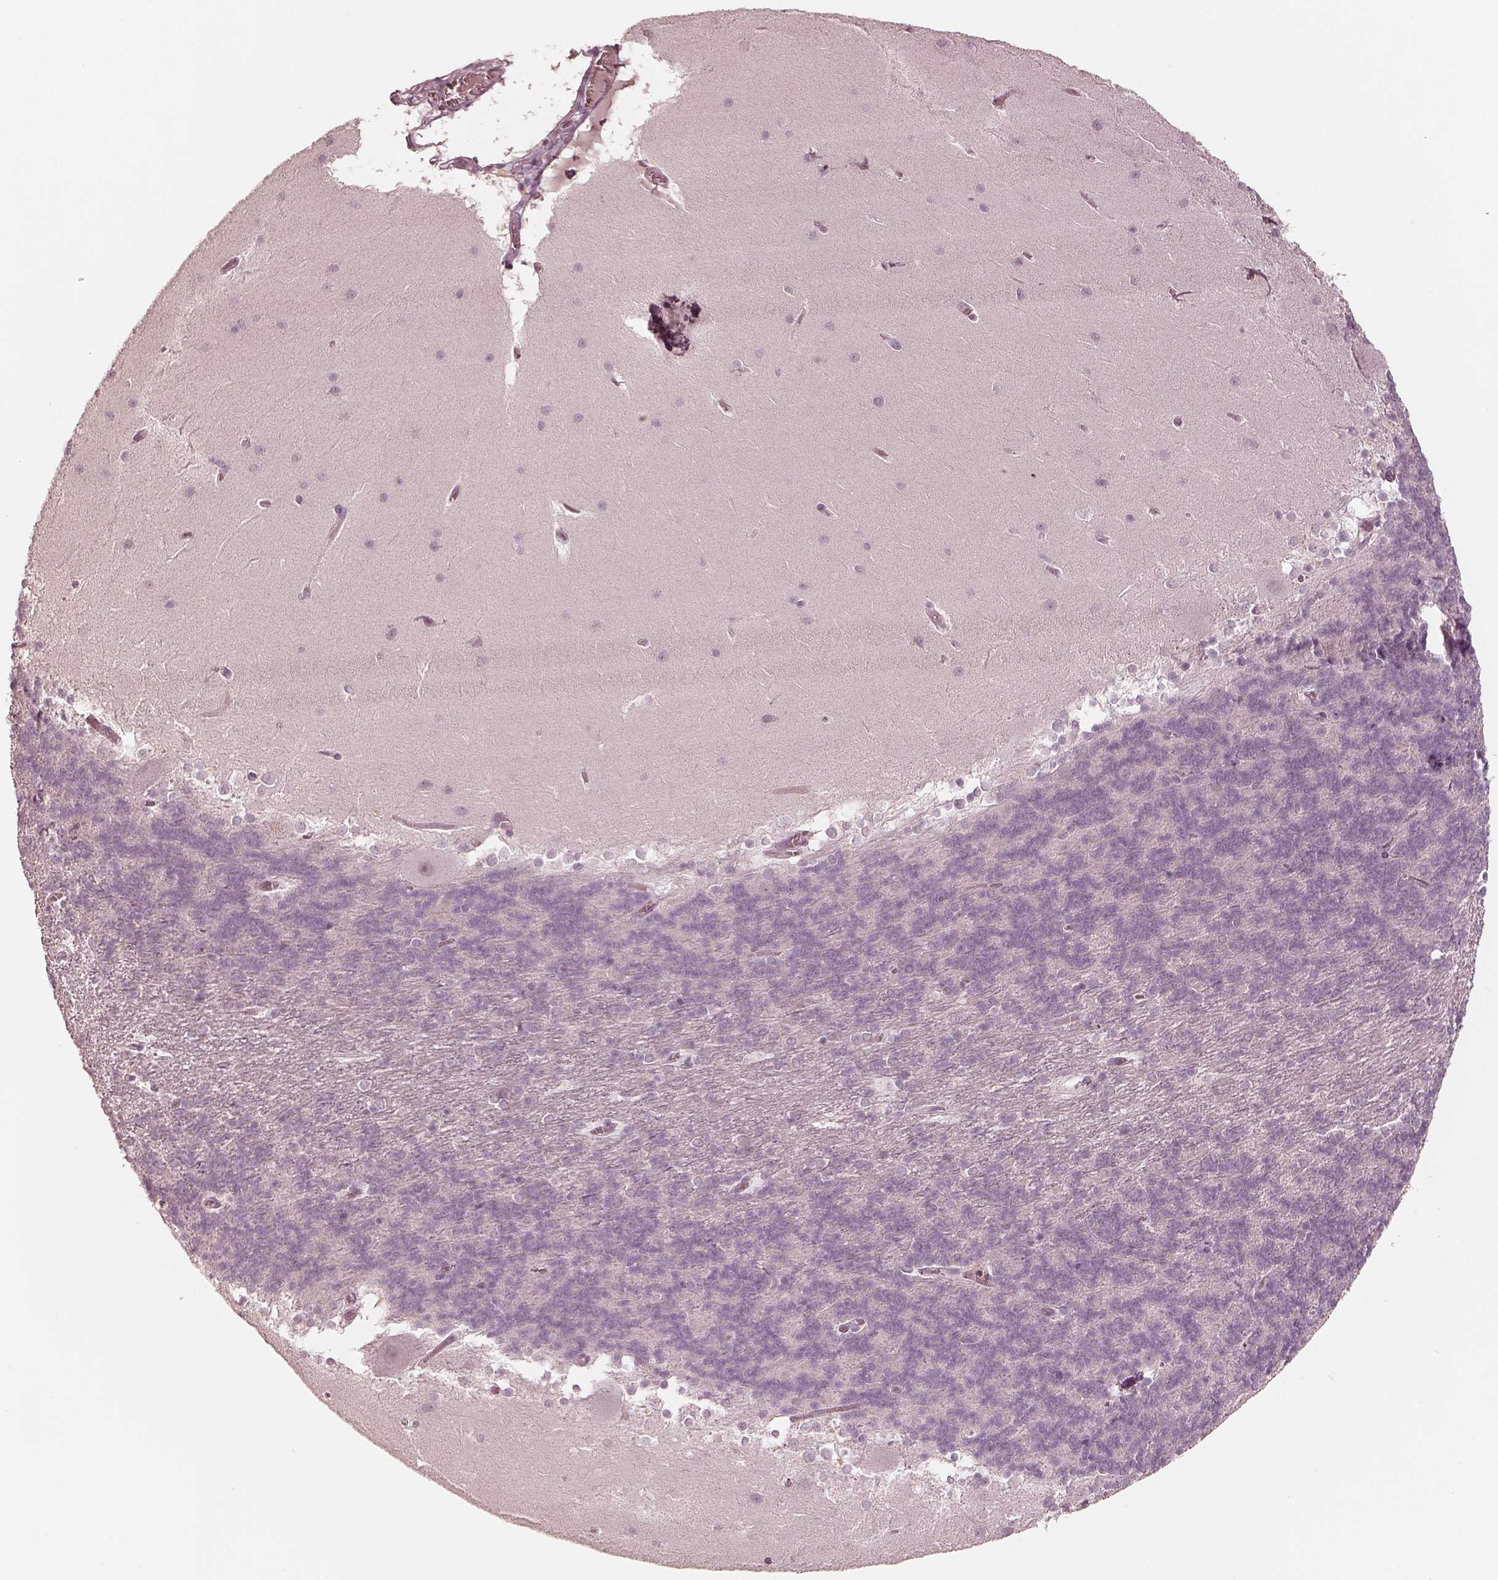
{"staining": {"intensity": "negative", "quantity": "none", "location": "none"}, "tissue": "cerebellum", "cell_type": "Cells in granular layer", "image_type": "normal", "snomed": [{"axis": "morphology", "description": "Normal tissue, NOS"}, {"axis": "topography", "description": "Cerebellum"}], "caption": "Normal cerebellum was stained to show a protein in brown. There is no significant staining in cells in granular layer.", "gene": "ACACB", "patient": {"sex": "female", "age": 19}}